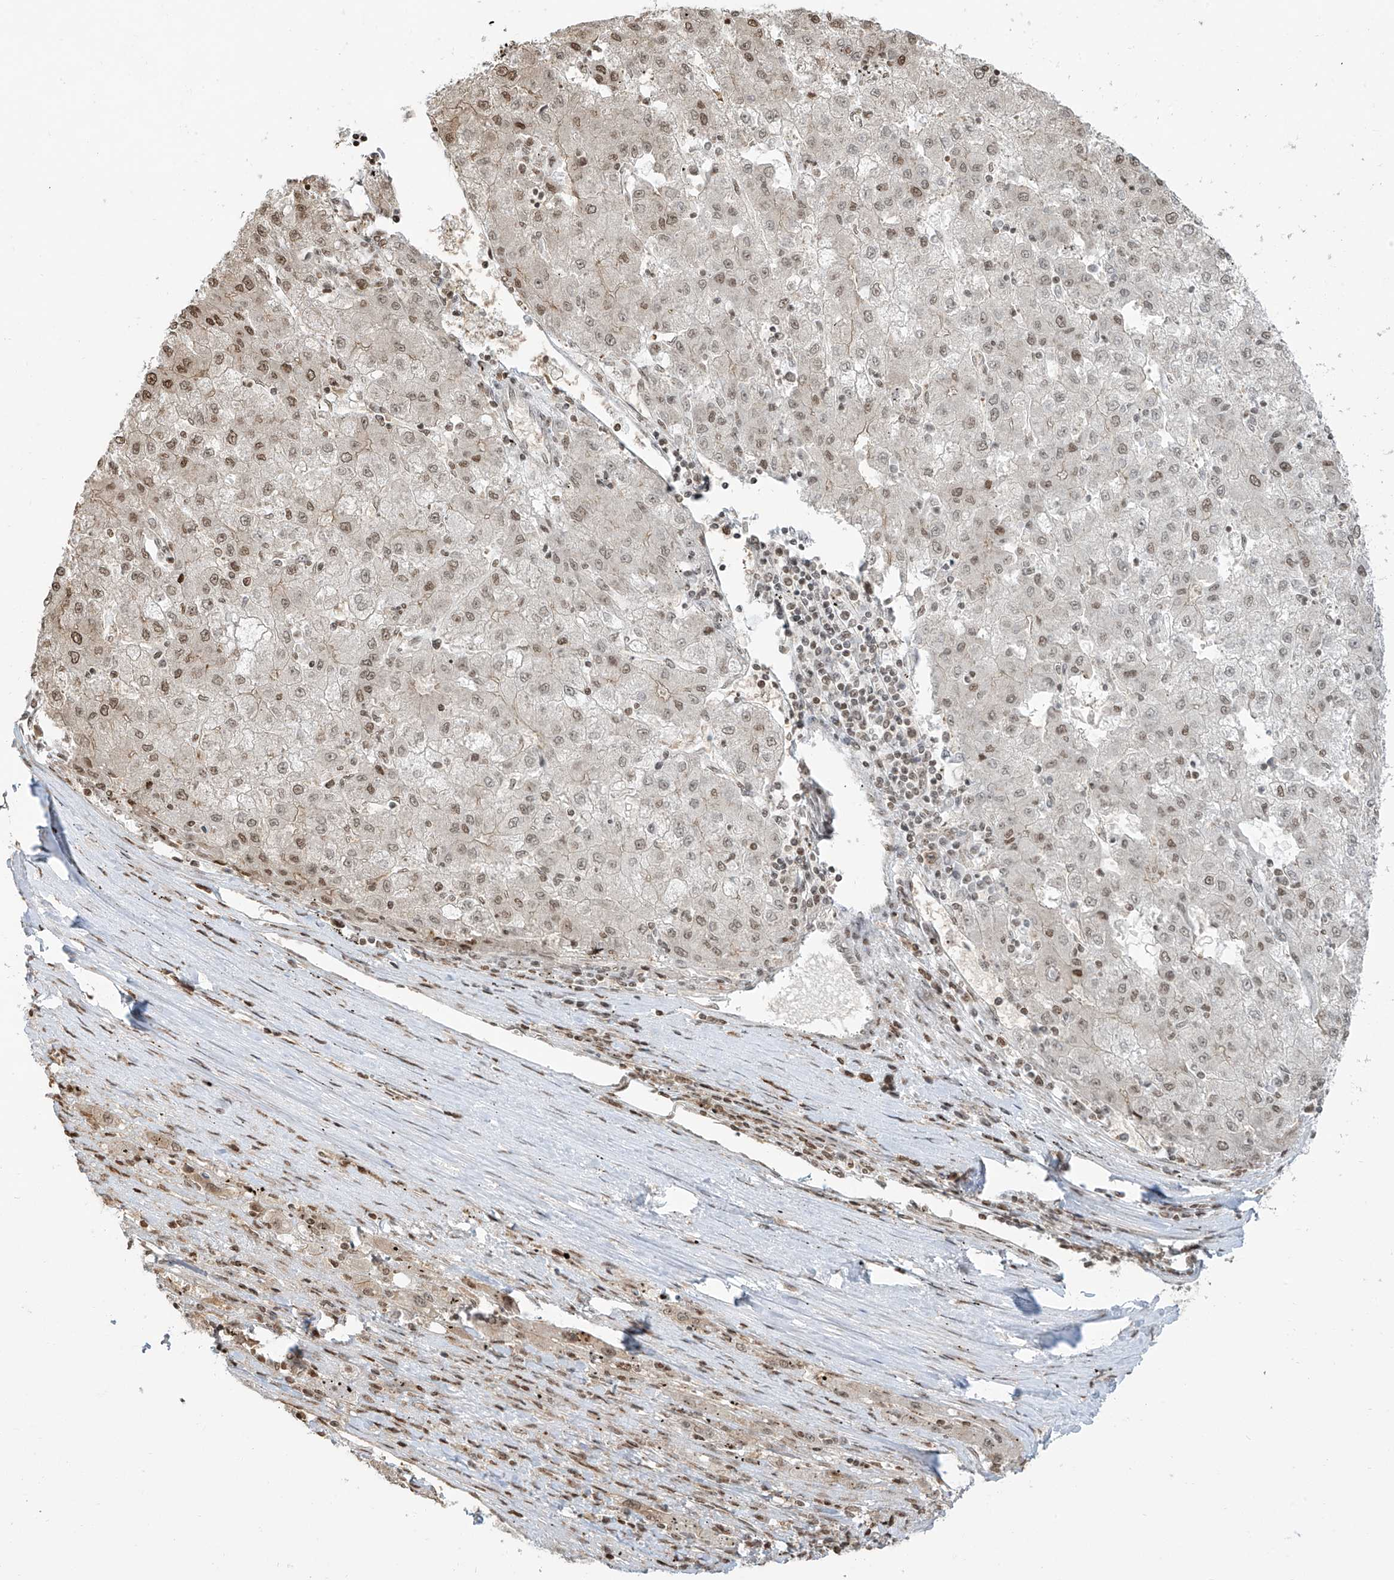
{"staining": {"intensity": "moderate", "quantity": "25%-75%", "location": "nuclear"}, "tissue": "liver cancer", "cell_type": "Tumor cells", "image_type": "cancer", "snomed": [{"axis": "morphology", "description": "Carcinoma, Hepatocellular, NOS"}, {"axis": "topography", "description": "Liver"}], "caption": "Immunohistochemical staining of human liver cancer (hepatocellular carcinoma) exhibits moderate nuclear protein expression in about 25%-75% of tumor cells.", "gene": "VMP1", "patient": {"sex": "male", "age": 72}}